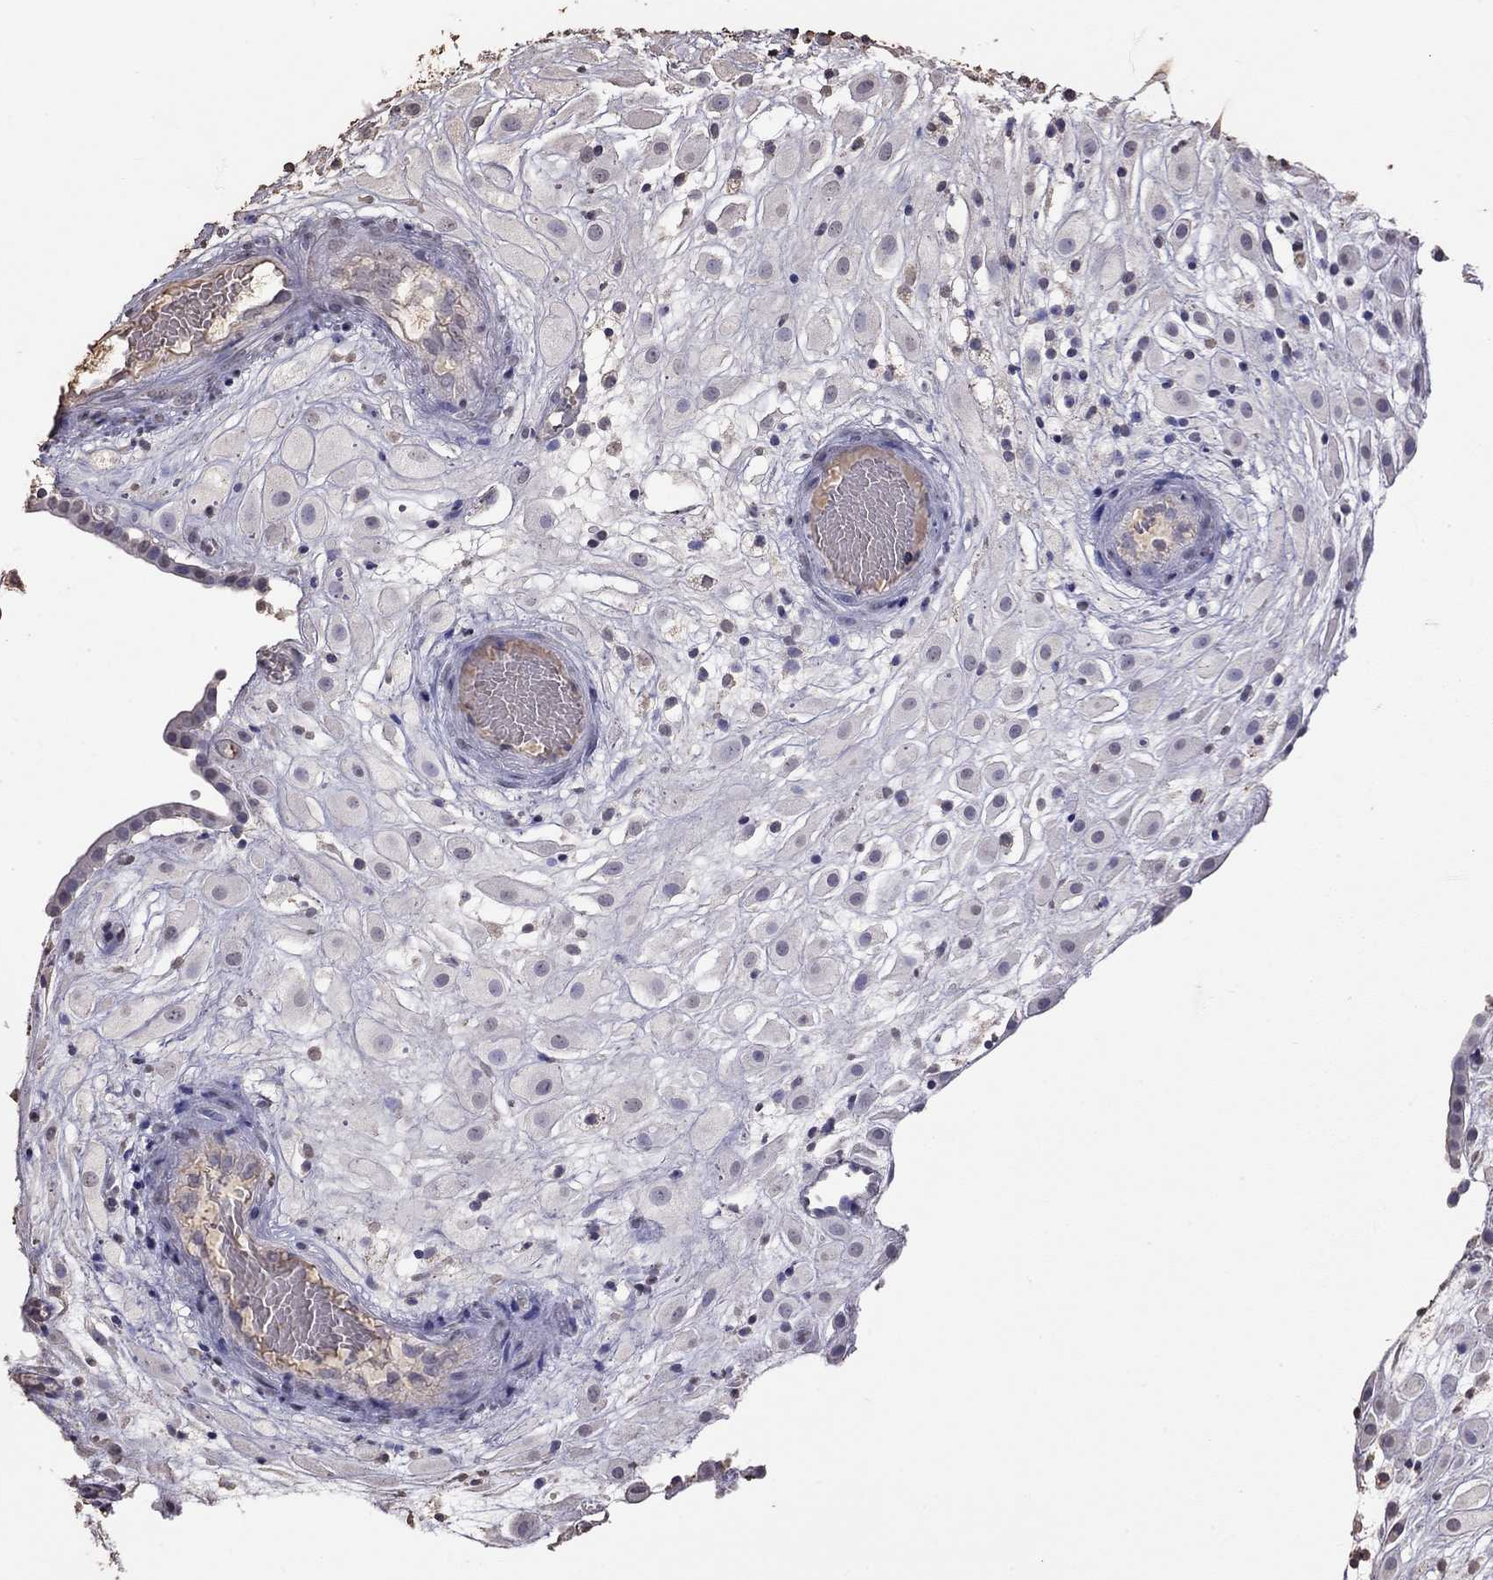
{"staining": {"intensity": "negative", "quantity": "none", "location": "none"}, "tissue": "placenta", "cell_type": "Decidual cells", "image_type": "normal", "snomed": [{"axis": "morphology", "description": "Normal tissue, NOS"}, {"axis": "topography", "description": "Placenta"}], "caption": "An image of human placenta is negative for staining in decidual cells. (DAB IHC visualized using brightfield microscopy, high magnification).", "gene": "SUN3", "patient": {"sex": "female", "age": 24}}